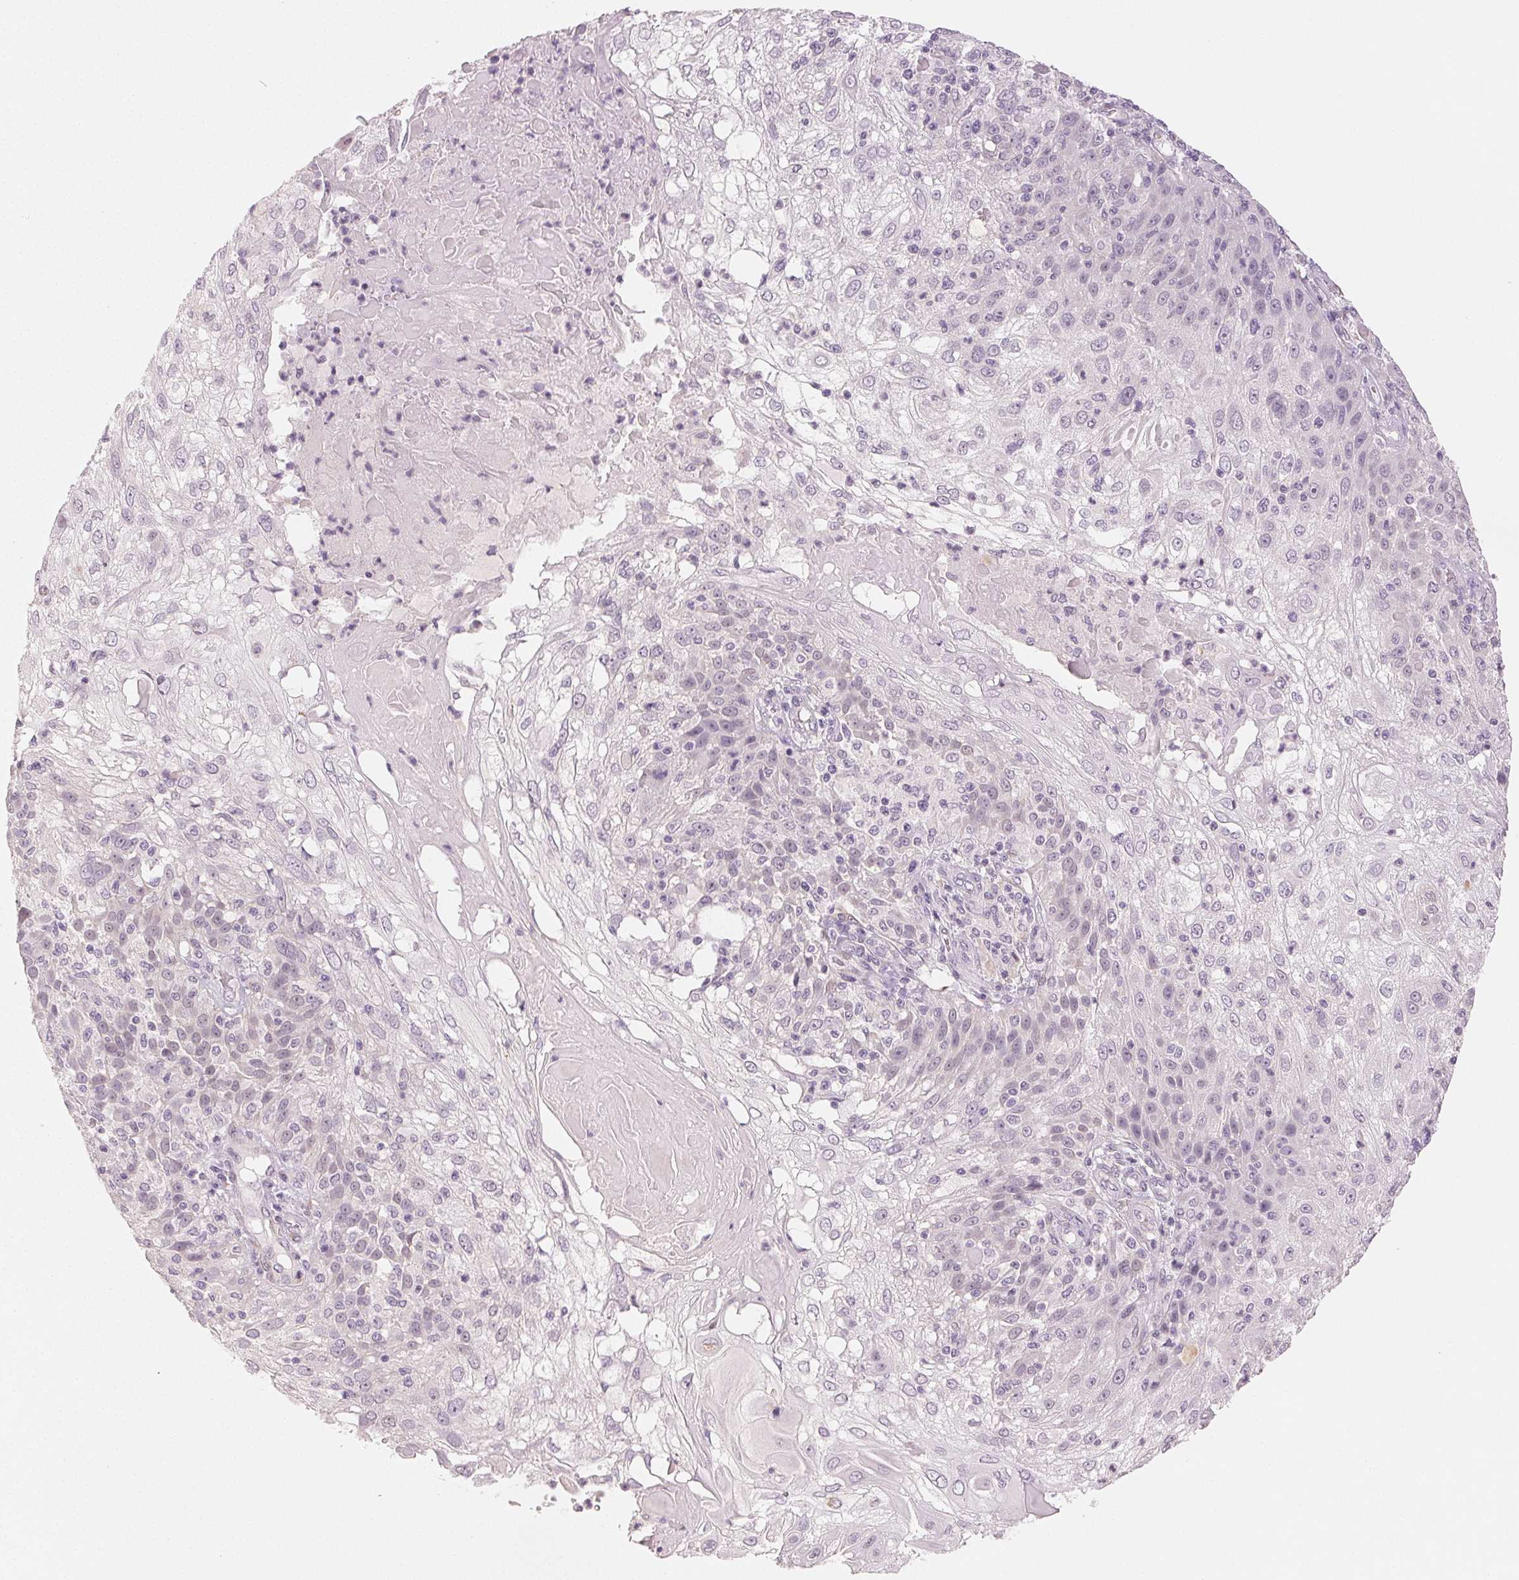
{"staining": {"intensity": "negative", "quantity": "none", "location": "none"}, "tissue": "skin cancer", "cell_type": "Tumor cells", "image_type": "cancer", "snomed": [{"axis": "morphology", "description": "Normal tissue, NOS"}, {"axis": "morphology", "description": "Squamous cell carcinoma, NOS"}, {"axis": "topography", "description": "Skin"}], "caption": "Tumor cells are negative for brown protein staining in skin cancer.", "gene": "MAP1LC3A", "patient": {"sex": "female", "age": 83}}